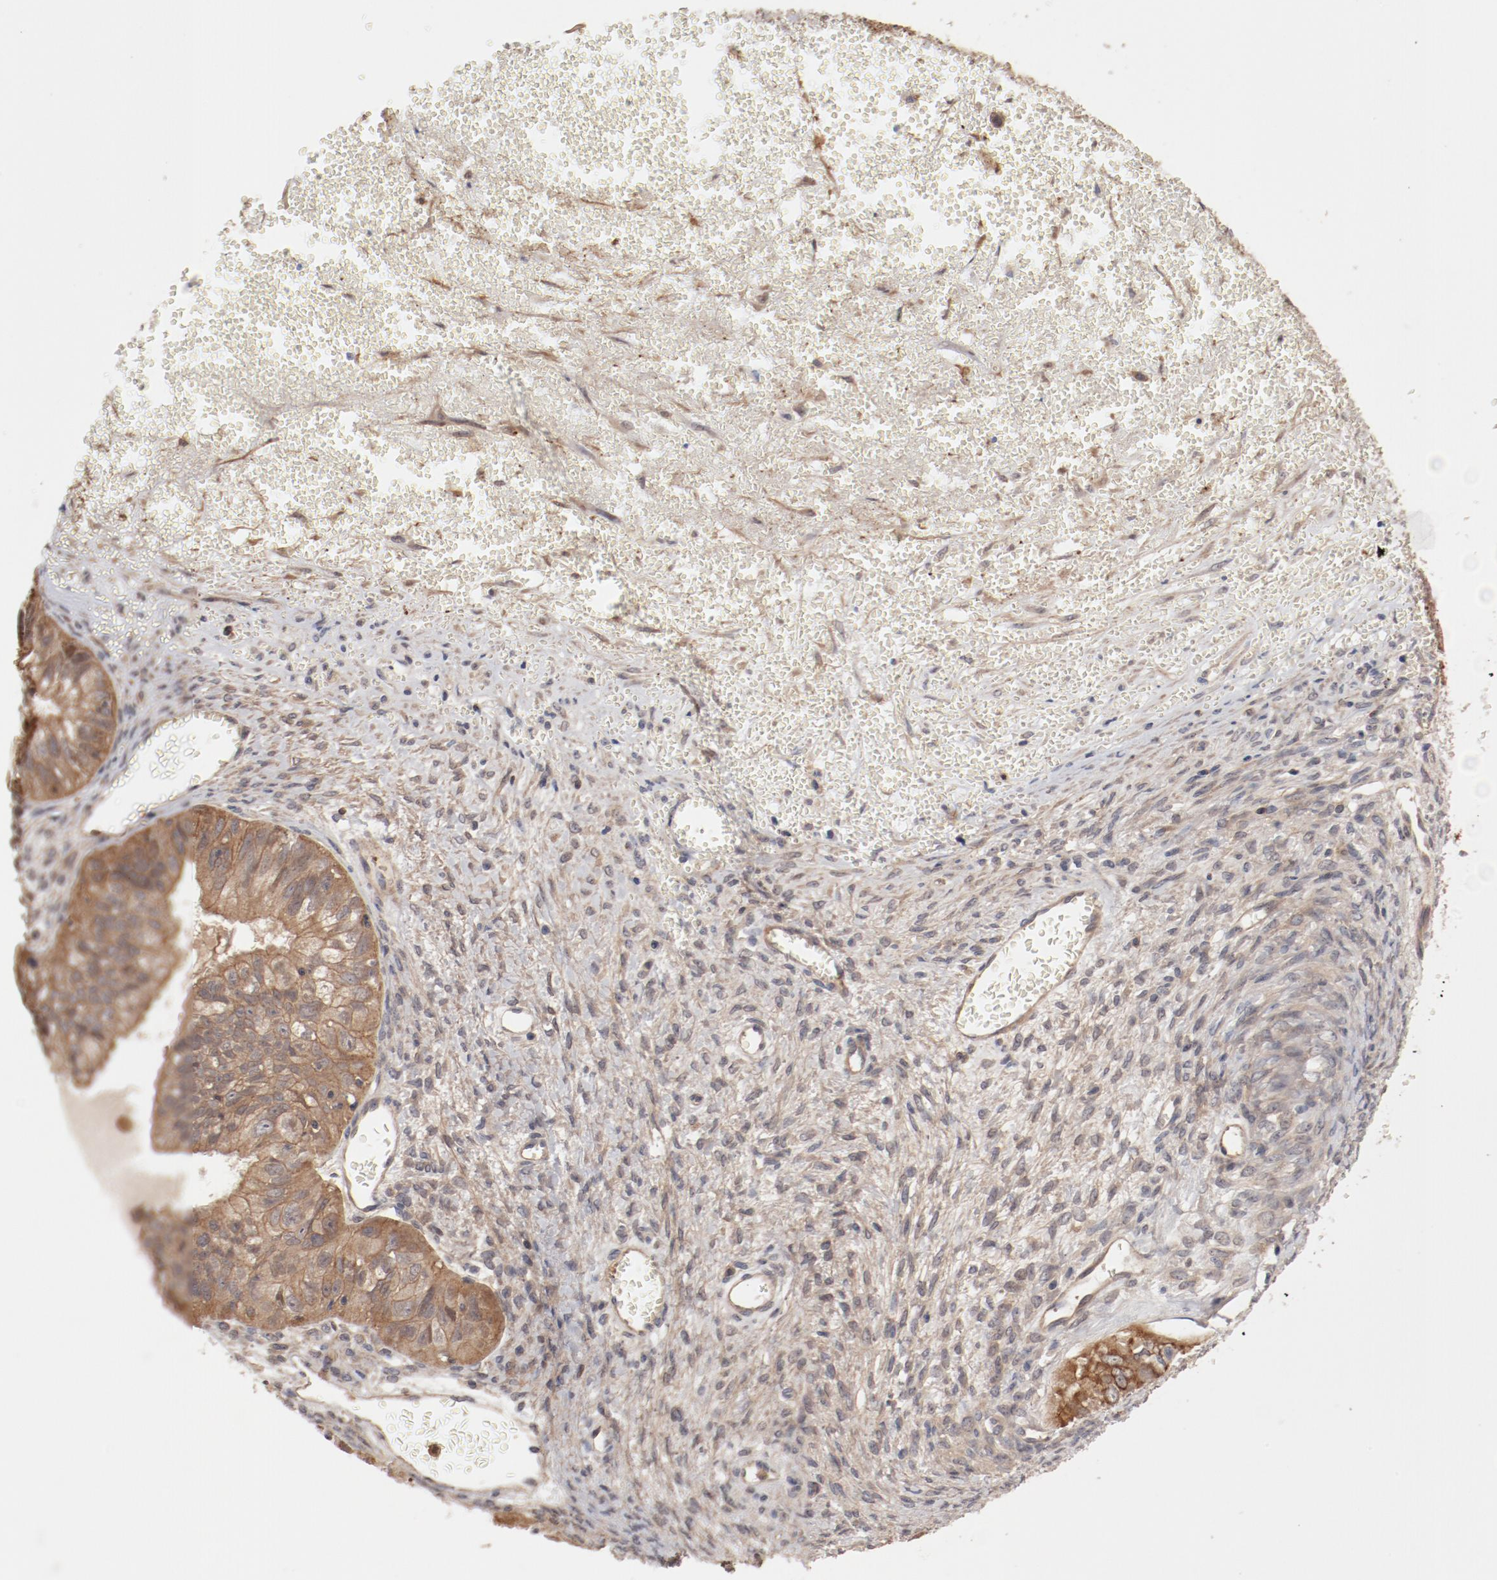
{"staining": {"intensity": "moderate", "quantity": ">75%", "location": "cytoplasmic/membranous"}, "tissue": "ovarian cancer", "cell_type": "Tumor cells", "image_type": "cancer", "snomed": [{"axis": "morphology", "description": "Carcinoma, endometroid"}, {"axis": "topography", "description": "Ovary"}], "caption": "A photomicrograph showing moderate cytoplasmic/membranous staining in approximately >75% of tumor cells in ovarian cancer (endometroid carcinoma), as visualized by brown immunohistochemical staining.", "gene": "GUF1", "patient": {"sex": "female", "age": 85}}